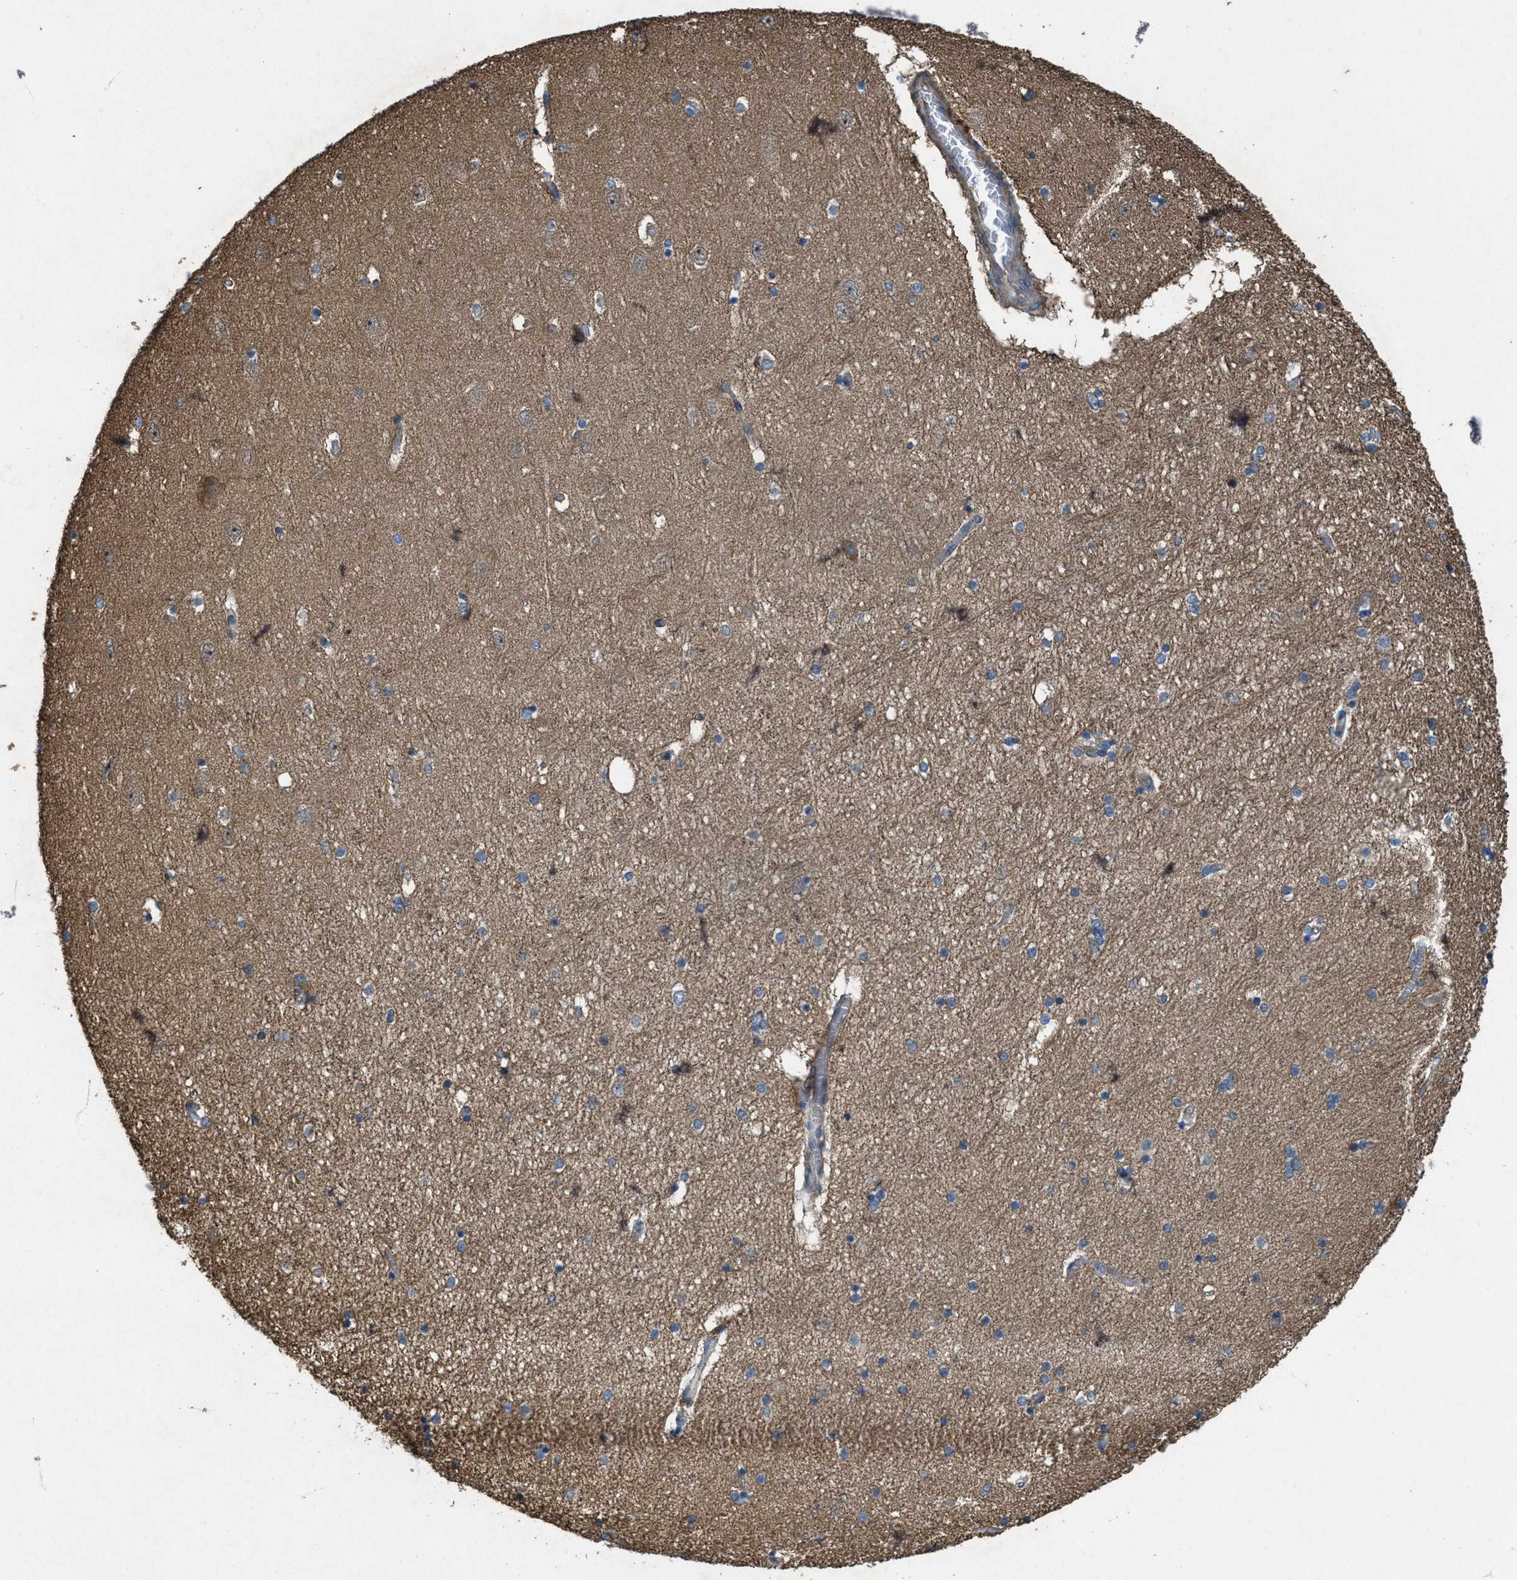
{"staining": {"intensity": "weak", "quantity": "<25%", "location": "cytoplasmic/membranous"}, "tissue": "hippocampus", "cell_type": "Glial cells", "image_type": "normal", "snomed": [{"axis": "morphology", "description": "Normal tissue, NOS"}, {"axis": "topography", "description": "Hippocampus"}], "caption": "Immunohistochemical staining of normal hippocampus shows no significant expression in glial cells.", "gene": "PDP2", "patient": {"sex": "female", "age": 54}}